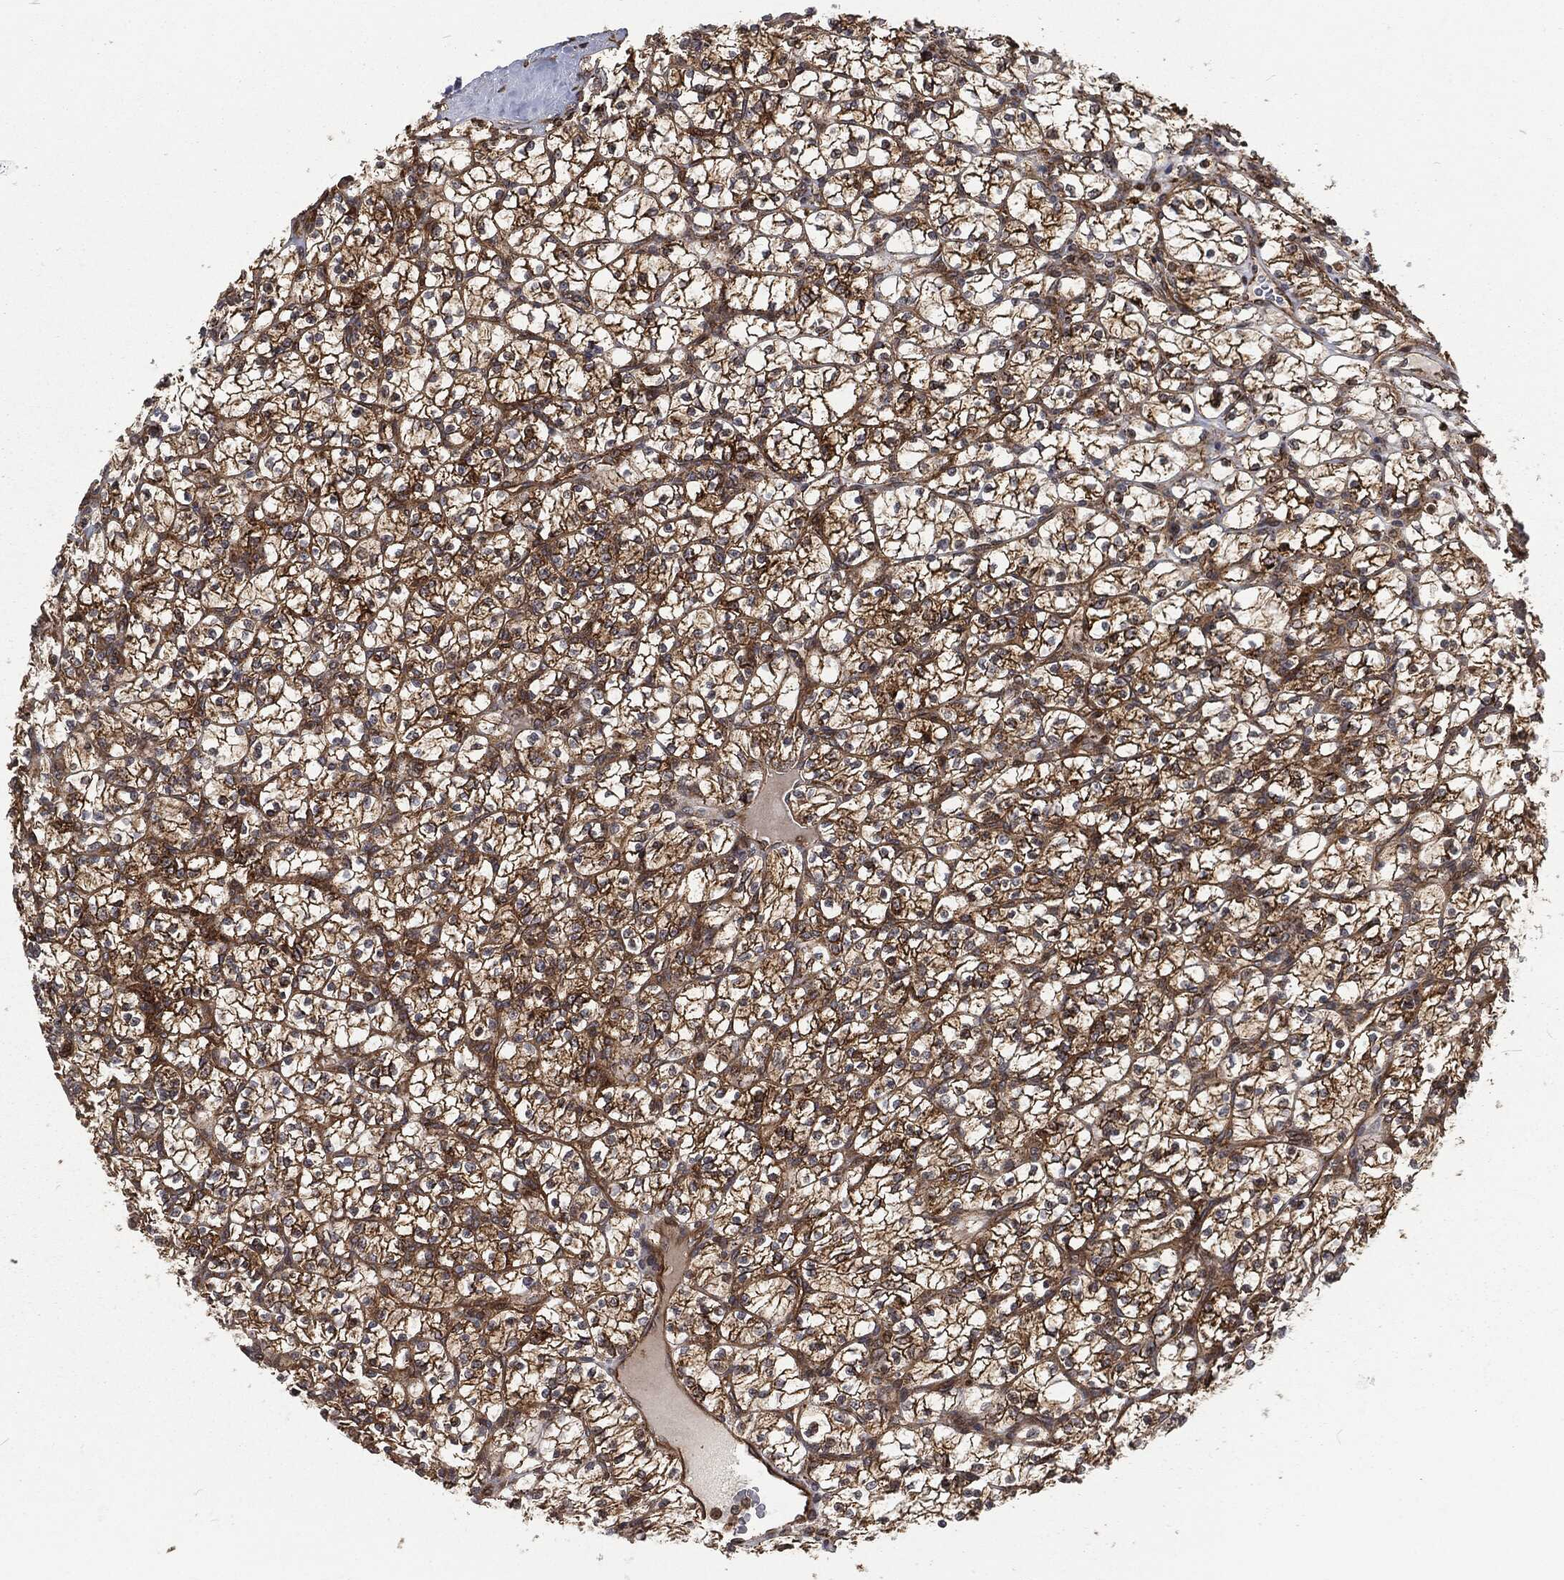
{"staining": {"intensity": "strong", "quantity": "25%-75%", "location": "cytoplasmic/membranous"}, "tissue": "renal cancer", "cell_type": "Tumor cells", "image_type": "cancer", "snomed": [{"axis": "morphology", "description": "Adenocarcinoma, NOS"}, {"axis": "topography", "description": "Kidney"}], "caption": "Immunohistochemistry (IHC) staining of renal adenocarcinoma, which exhibits high levels of strong cytoplasmic/membranous expression in about 25%-75% of tumor cells indicating strong cytoplasmic/membranous protein expression. The staining was performed using DAB (brown) for protein detection and nuclei were counterstained in hematoxylin (blue).", "gene": "RFTN1", "patient": {"sex": "female", "age": 89}}